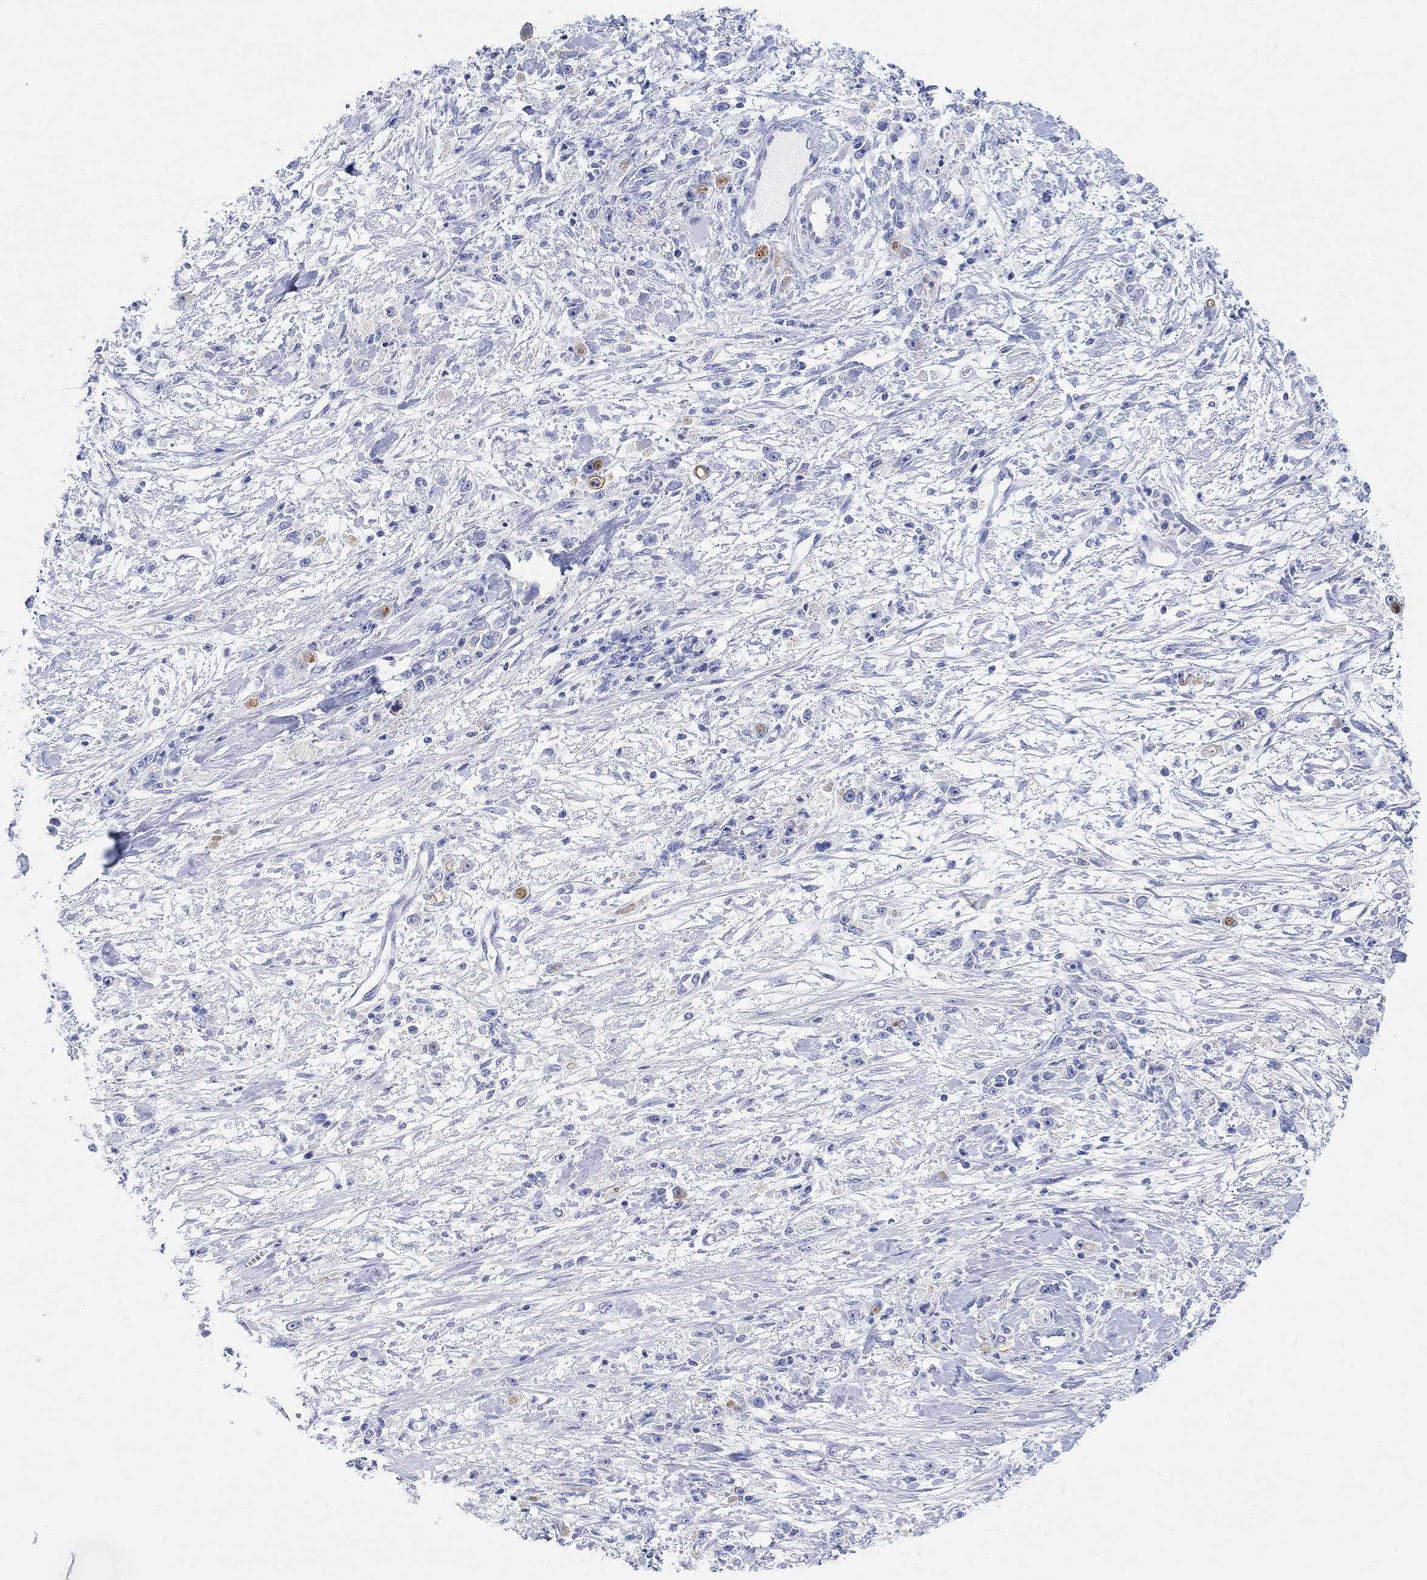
{"staining": {"intensity": "weak", "quantity": "<25%", "location": "cytoplasmic/membranous"}, "tissue": "stomach cancer", "cell_type": "Tumor cells", "image_type": "cancer", "snomed": [{"axis": "morphology", "description": "Adenocarcinoma, NOS"}, {"axis": "topography", "description": "Stomach"}], "caption": "The micrograph demonstrates no significant positivity in tumor cells of stomach adenocarcinoma.", "gene": "XIRP2", "patient": {"sex": "female", "age": 59}}